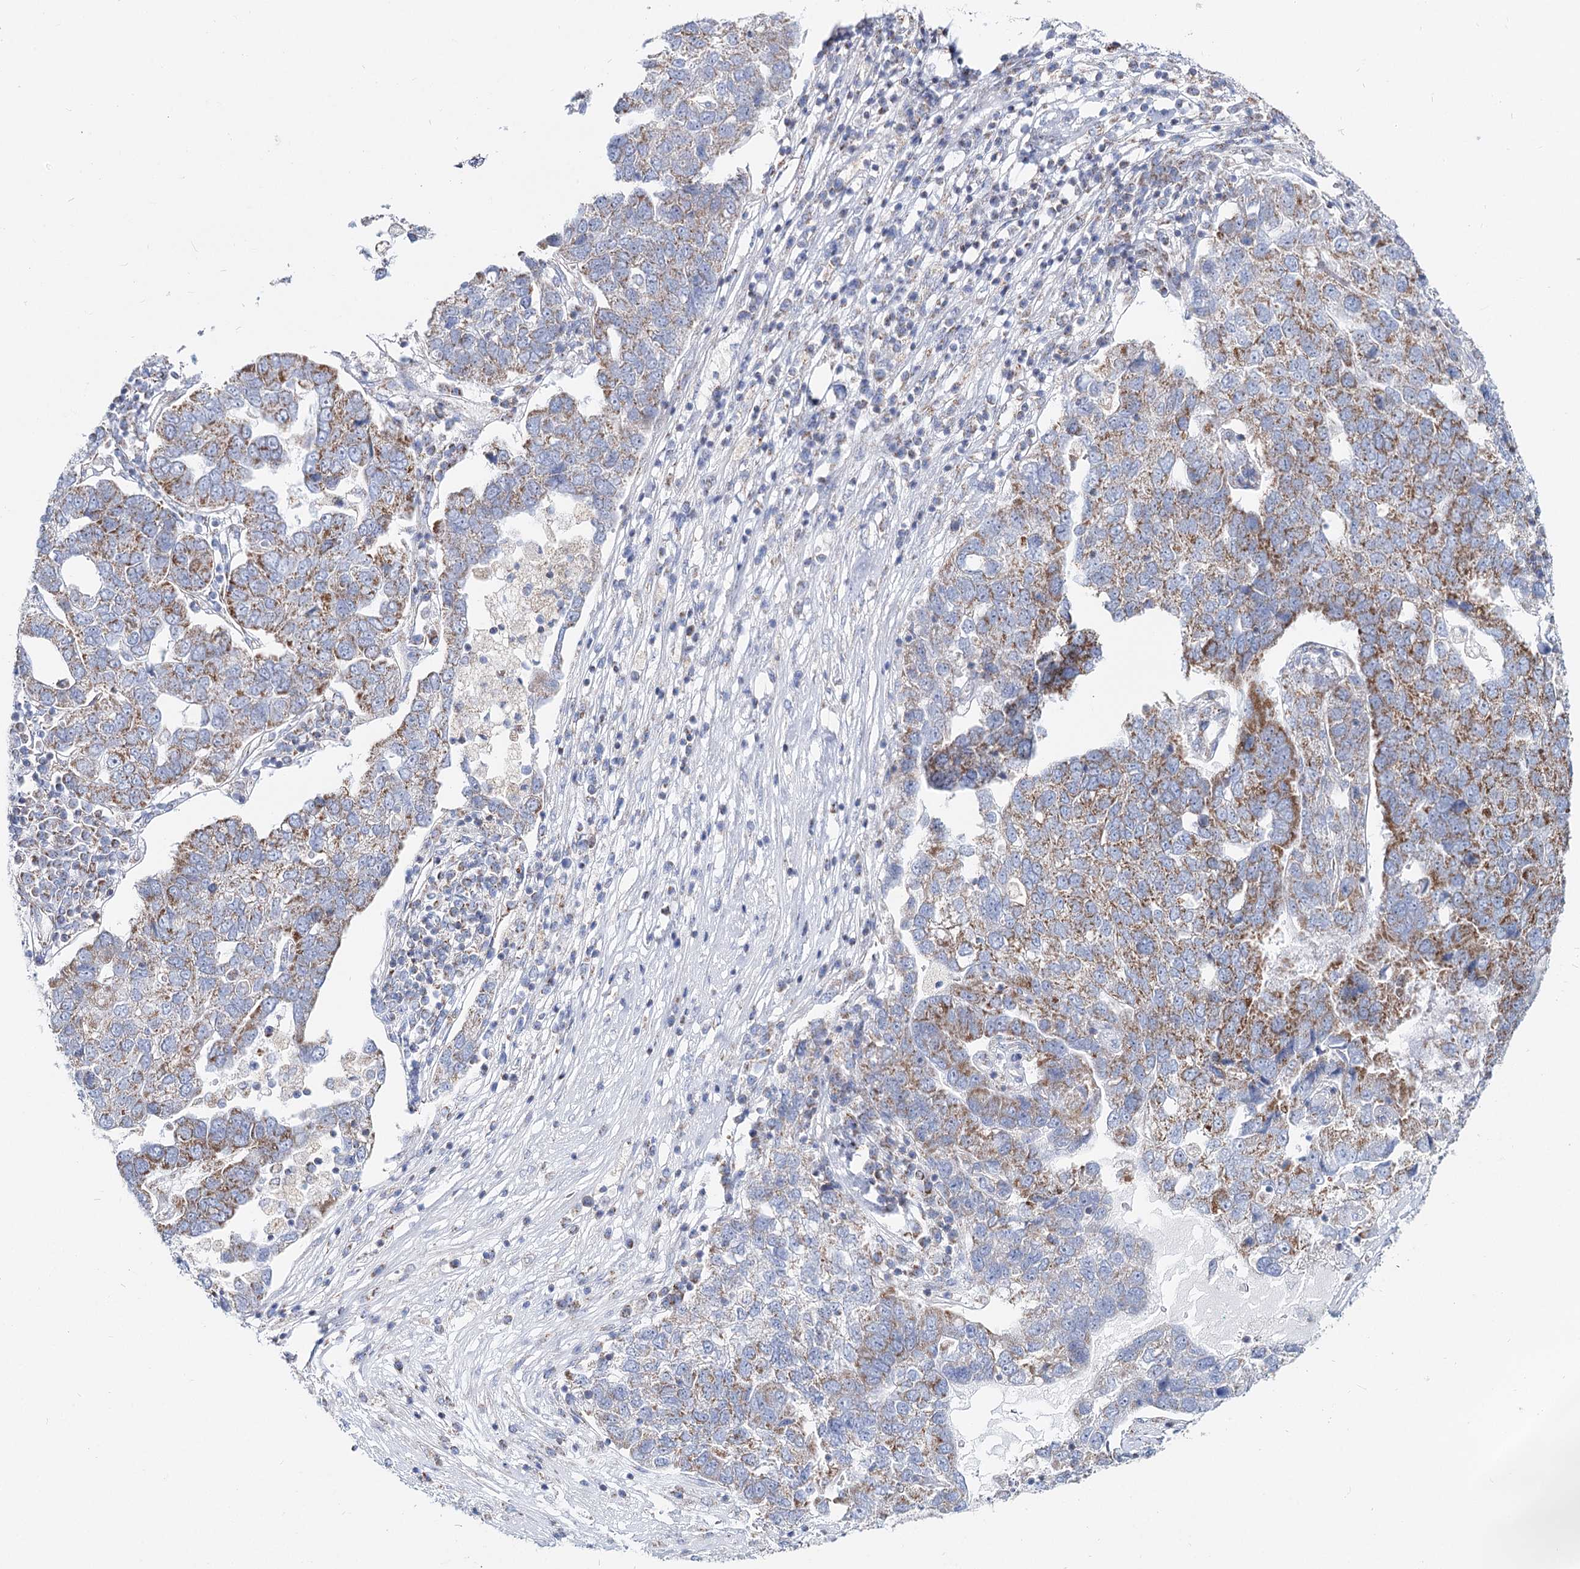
{"staining": {"intensity": "moderate", "quantity": "25%-75%", "location": "cytoplasmic/membranous"}, "tissue": "pancreatic cancer", "cell_type": "Tumor cells", "image_type": "cancer", "snomed": [{"axis": "morphology", "description": "Adenocarcinoma, NOS"}, {"axis": "topography", "description": "Pancreas"}], "caption": "Immunohistochemistry (IHC) of human adenocarcinoma (pancreatic) demonstrates medium levels of moderate cytoplasmic/membranous expression in about 25%-75% of tumor cells.", "gene": "MCCC2", "patient": {"sex": "female", "age": 61}}